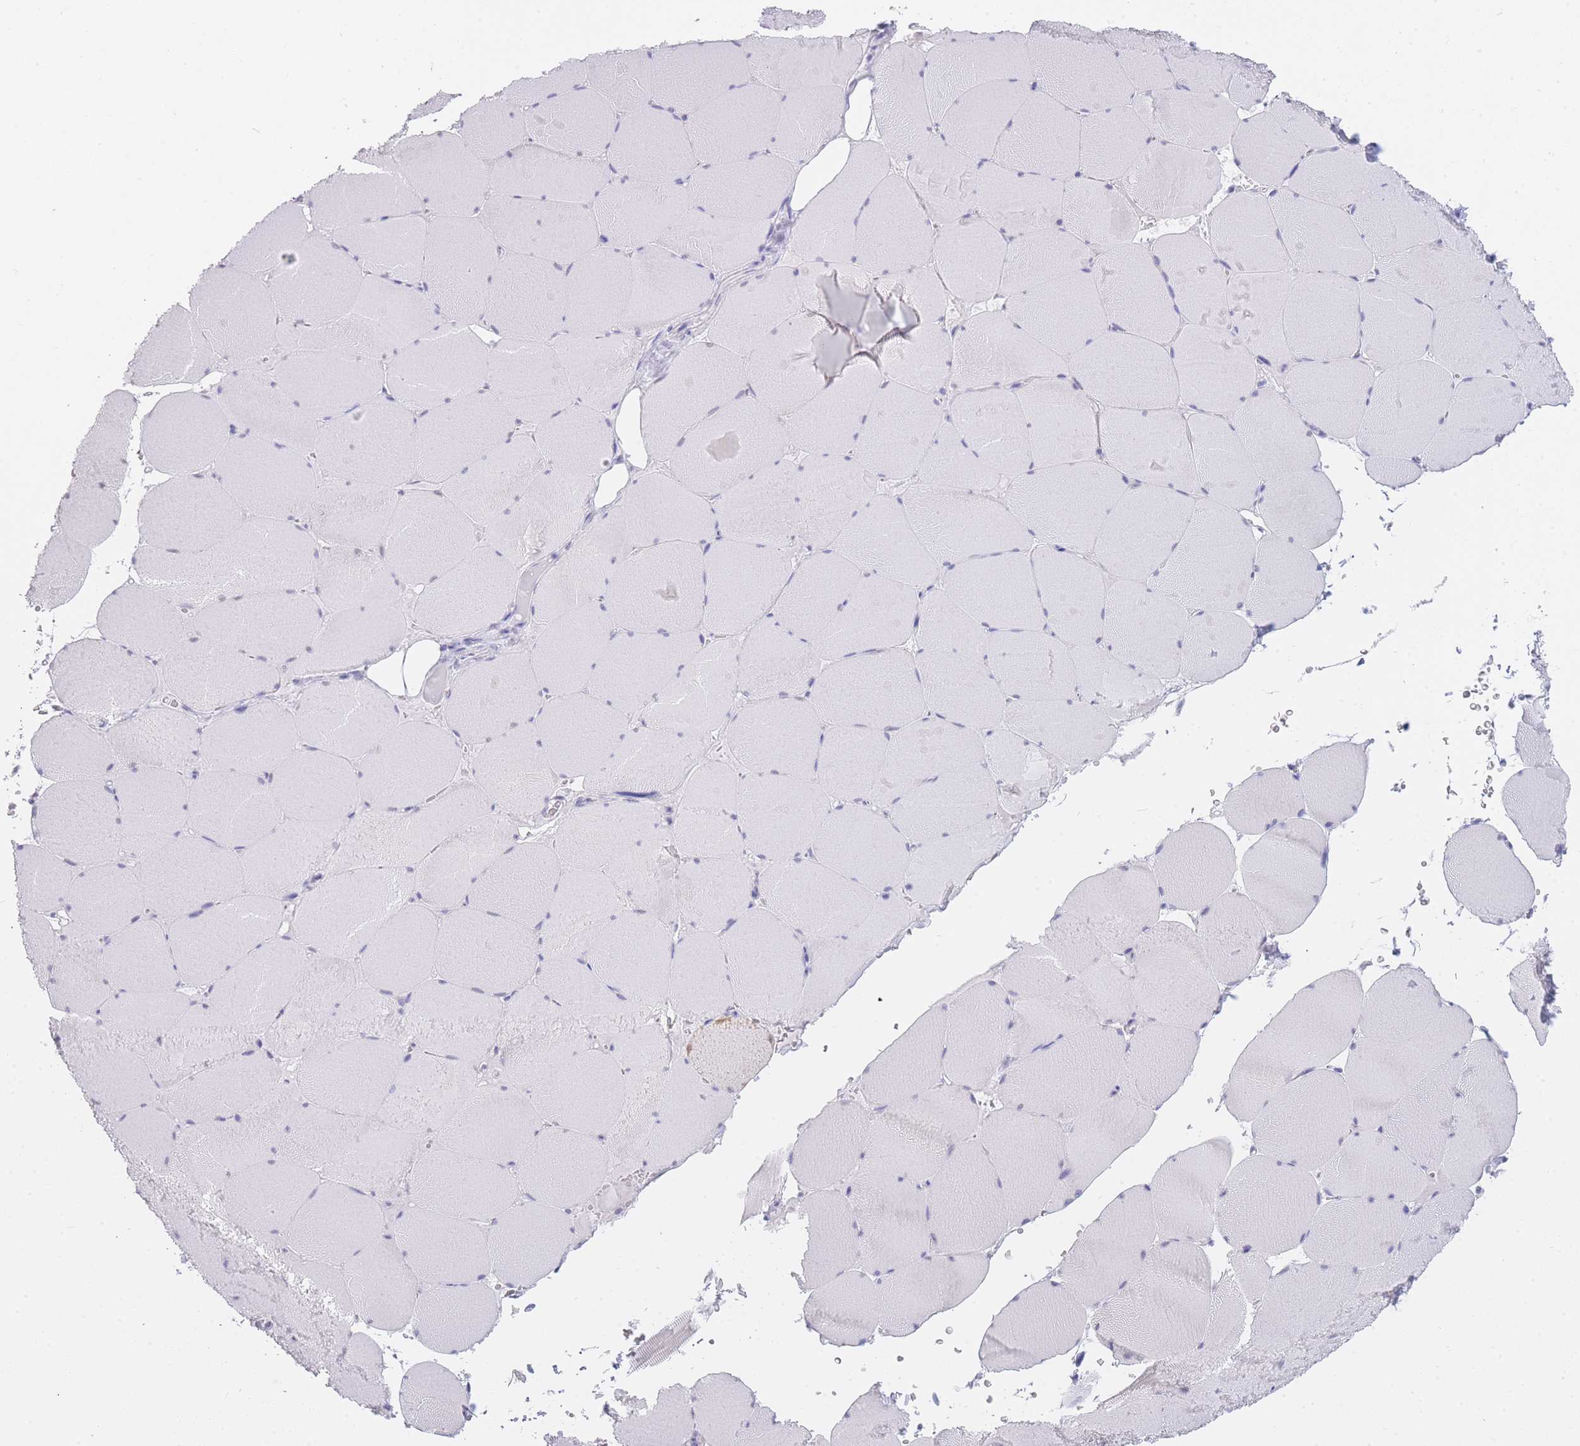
{"staining": {"intensity": "negative", "quantity": "none", "location": "none"}, "tissue": "skeletal muscle", "cell_type": "Myocytes", "image_type": "normal", "snomed": [{"axis": "morphology", "description": "Normal tissue, NOS"}, {"axis": "topography", "description": "Skeletal muscle"}, {"axis": "topography", "description": "Head-Neck"}], "caption": "DAB (3,3'-diaminobenzidine) immunohistochemical staining of unremarkable human skeletal muscle exhibits no significant expression in myocytes.", "gene": "FRAT2", "patient": {"sex": "male", "age": 66}}